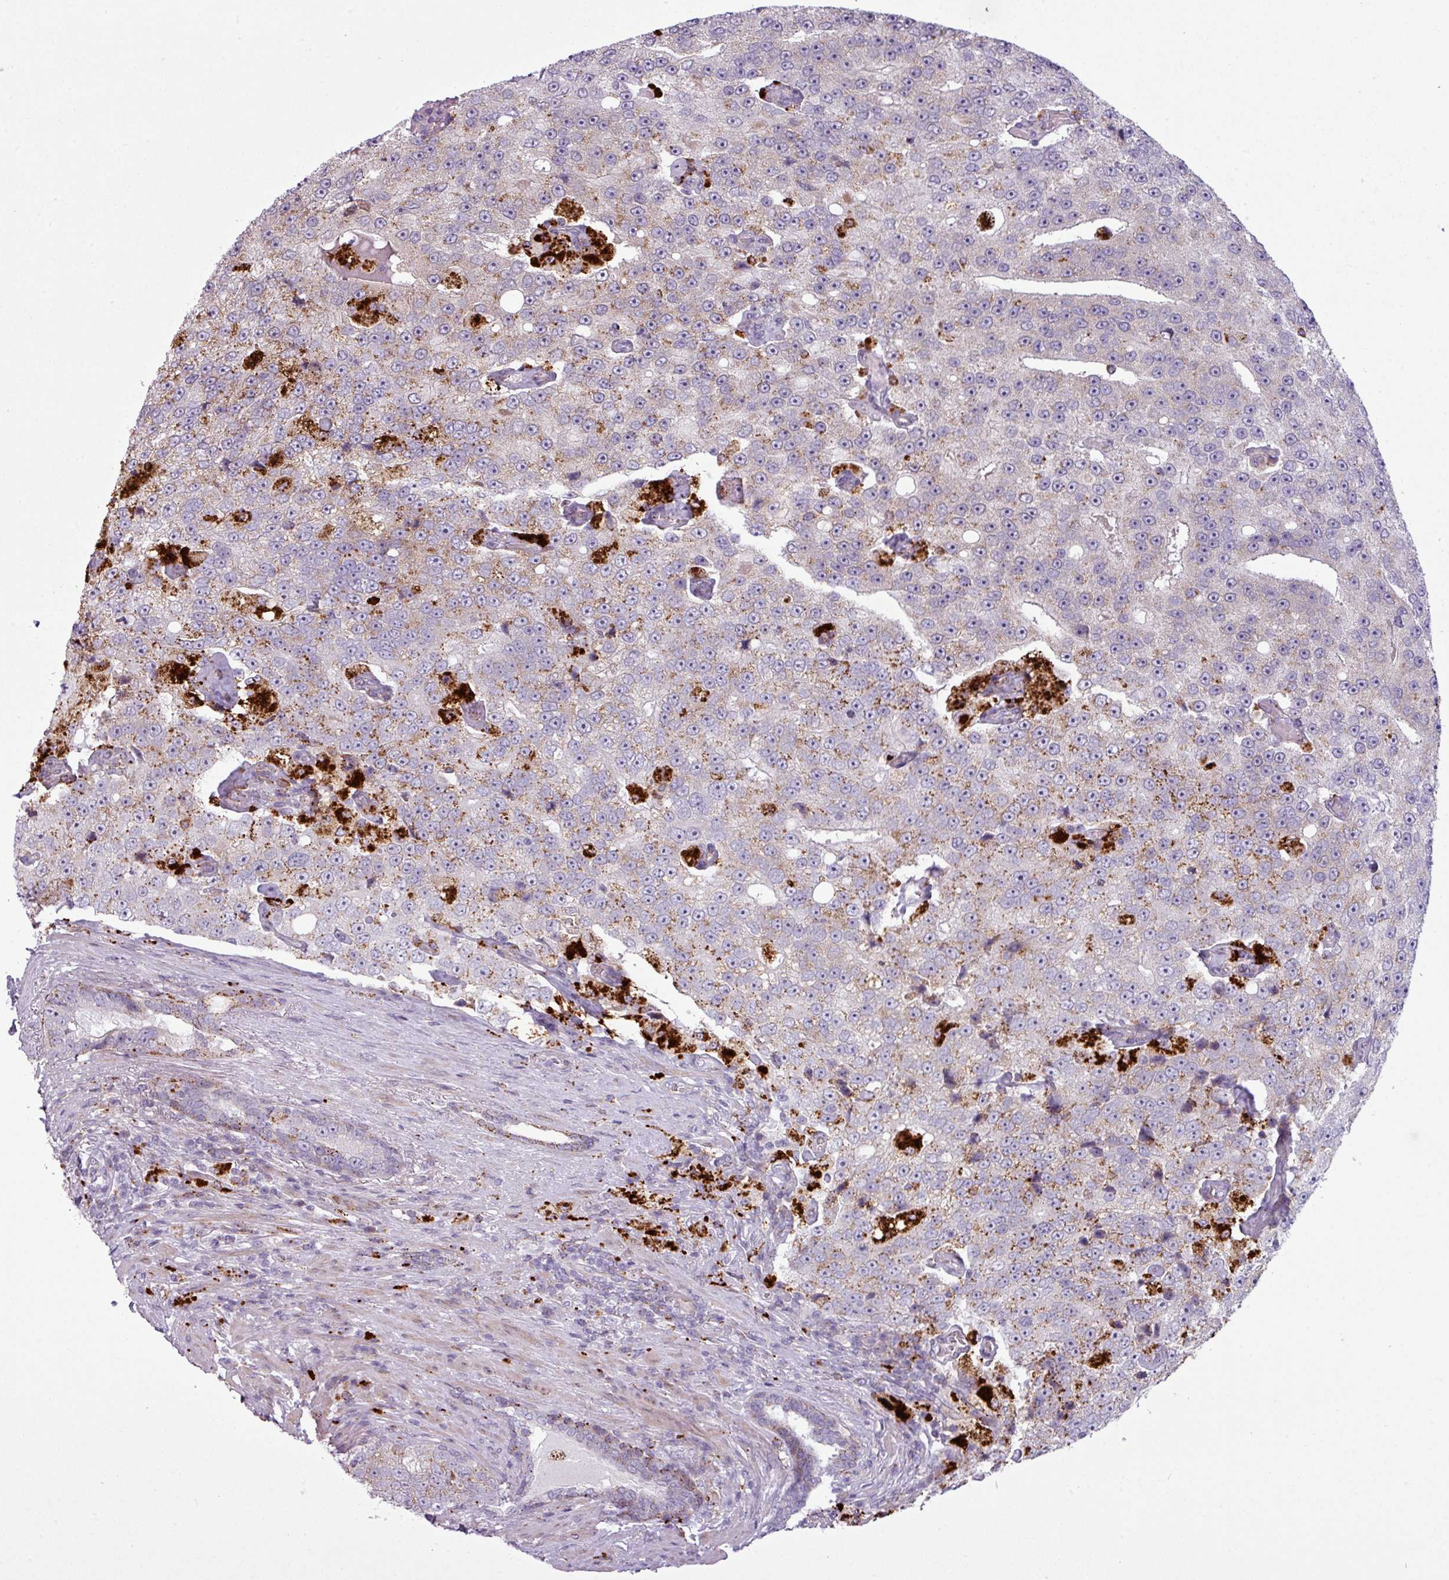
{"staining": {"intensity": "moderate", "quantity": "25%-75%", "location": "cytoplasmic/membranous"}, "tissue": "prostate cancer", "cell_type": "Tumor cells", "image_type": "cancer", "snomed": [{"axis": "morphology", "description": "Adenocarcinoma, High grade"}, {"axis": "topography", "description": "Prostate"}], "caption": "The photomicrograph shows a brown stain indicating the presence of a protein in the cytoplasmic/membranous of tumor cells in prostate cancer.", "gene": "MAP7D2", "patient": {"sex": "male", "age": 70}}